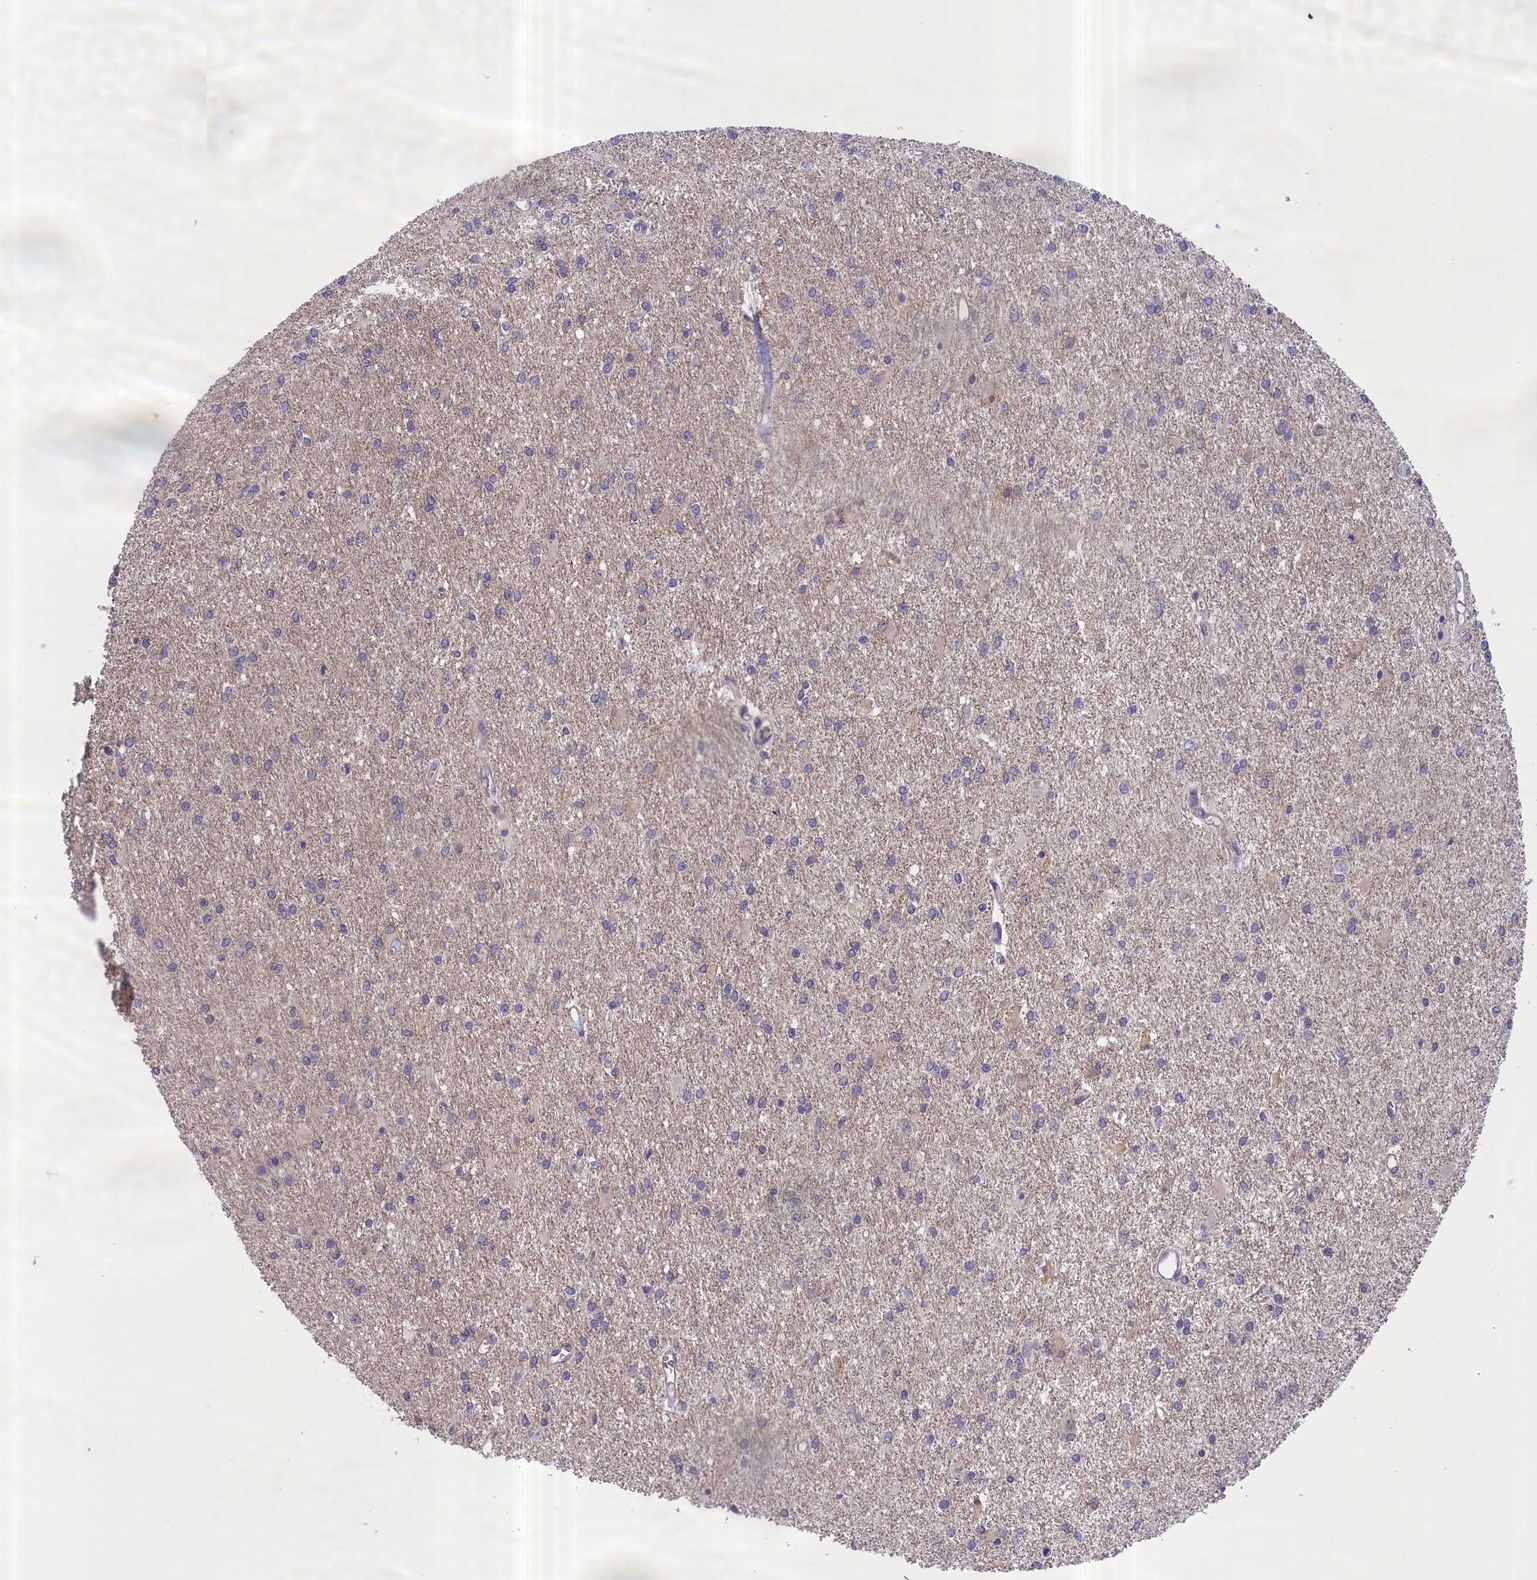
{"staining": {"intensity": "negative", "quantity": "none", "location": "none"}, "tissue": "glioma", "cell_type": "Tumor cells", "image_type": "cancer", "snomed": [{"axis": "morphology", "description": "Glioma, malignant, High grade"}, {"axis": "topography", "description": "Brain"}], "caption": "High magnification brightfield microscopy of malignant high-grade glioma stained with DAB (brown) and counterstained with hematoxylin (blue): tumor cells show no significant positivity.", "gene": "IGFALS", "patient": {"sex": "female", "age": 50}}